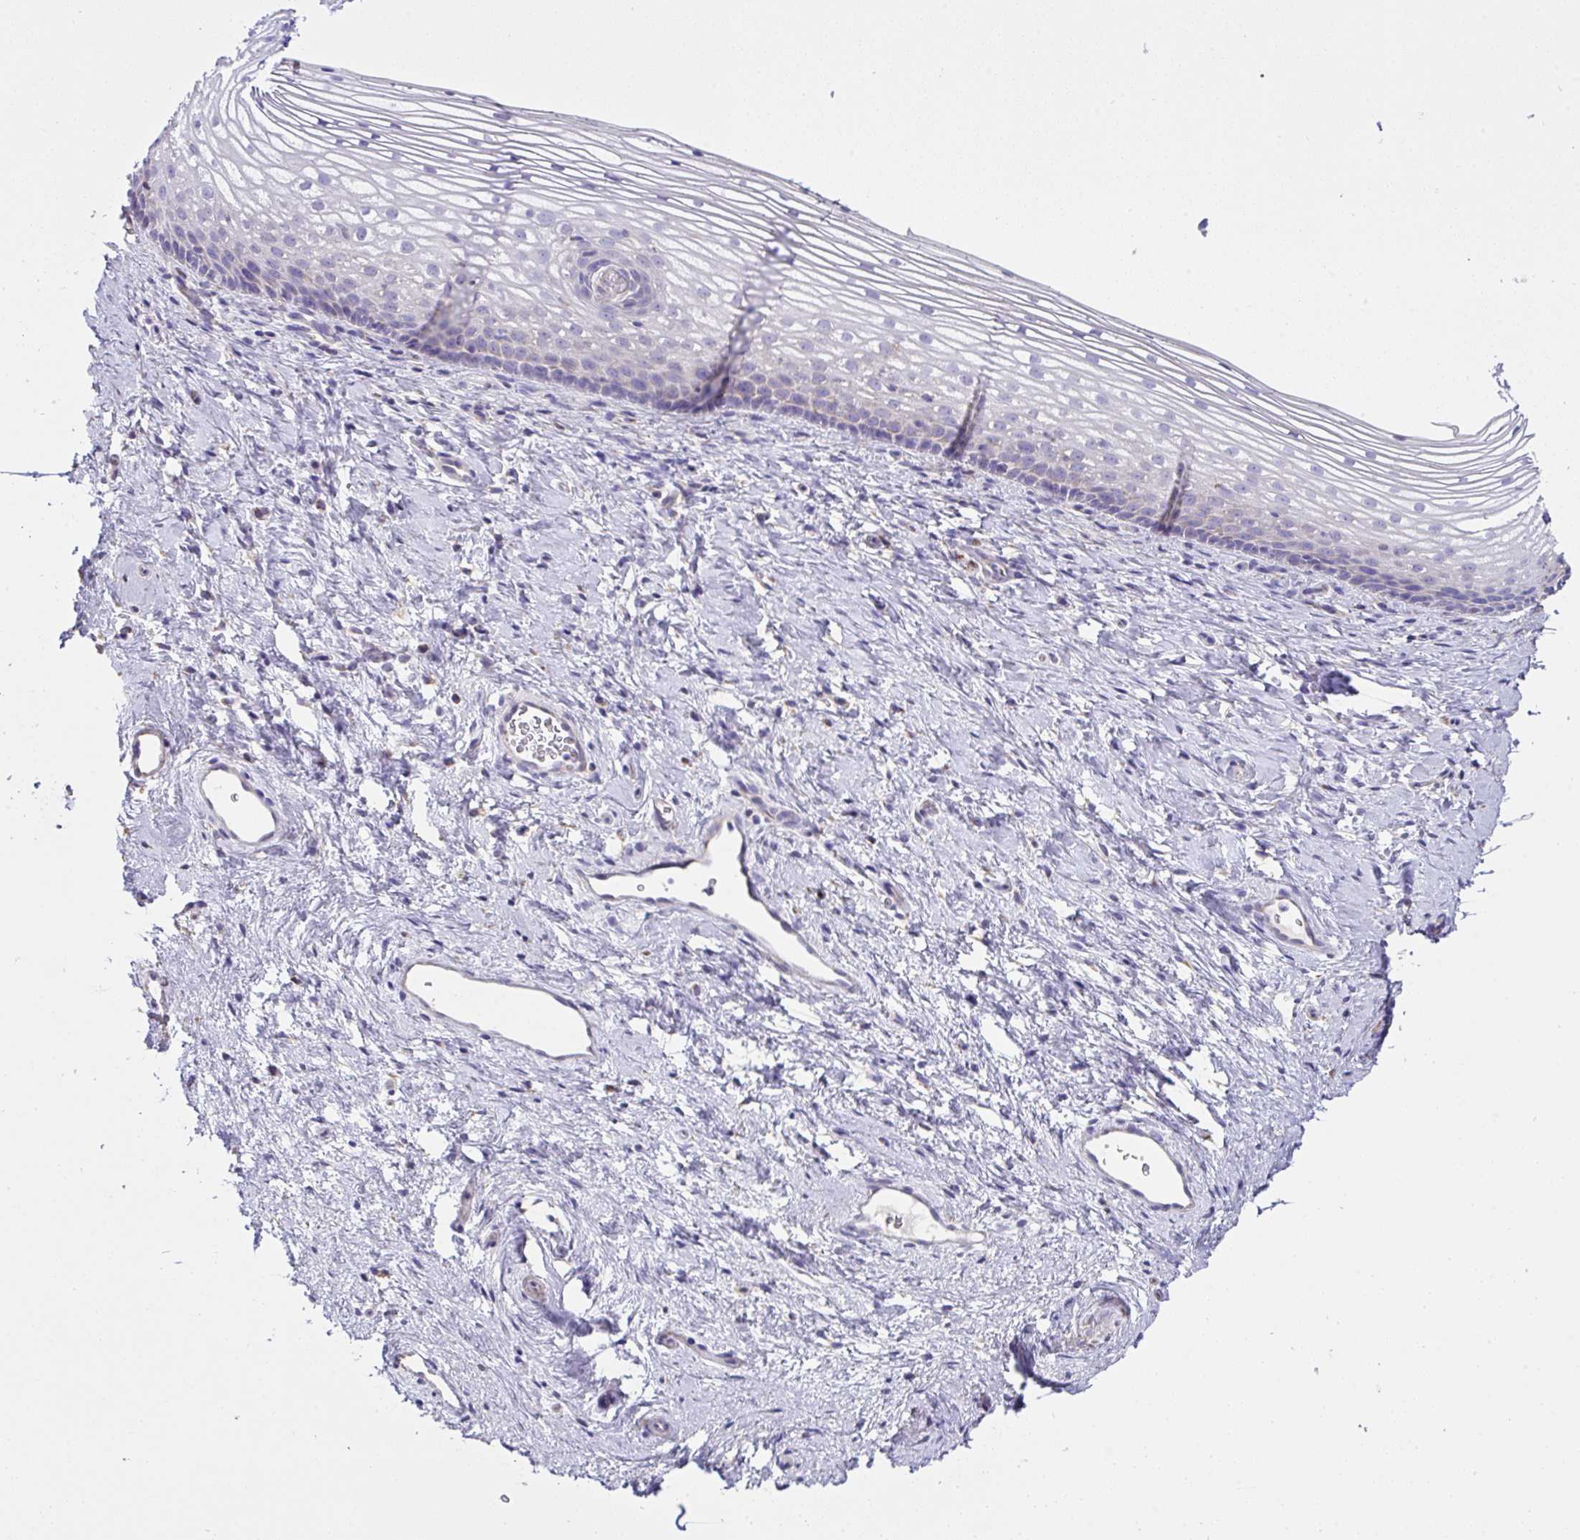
{"staining": {"intensity": "moderate", "quantity": "25%-75%", "location": "cytoplasmic/membranous"}, "tissue": "vagina", "cell_type": "Squamous epithelial cells", "image_type": "normal", "snomed": [{"axis": "morphology", "description": "Normal tissue, NOS"}, {"axis": "topography", "description": "Vagina"}], "caption": "Vagina stained with immunohistochemistry displays moderate cytoplasmic/membranous expression in about 25%-75% of squamous epithelial cells.", "gene": "DOK7", "patient": {"sex": "female", "age": 51}}